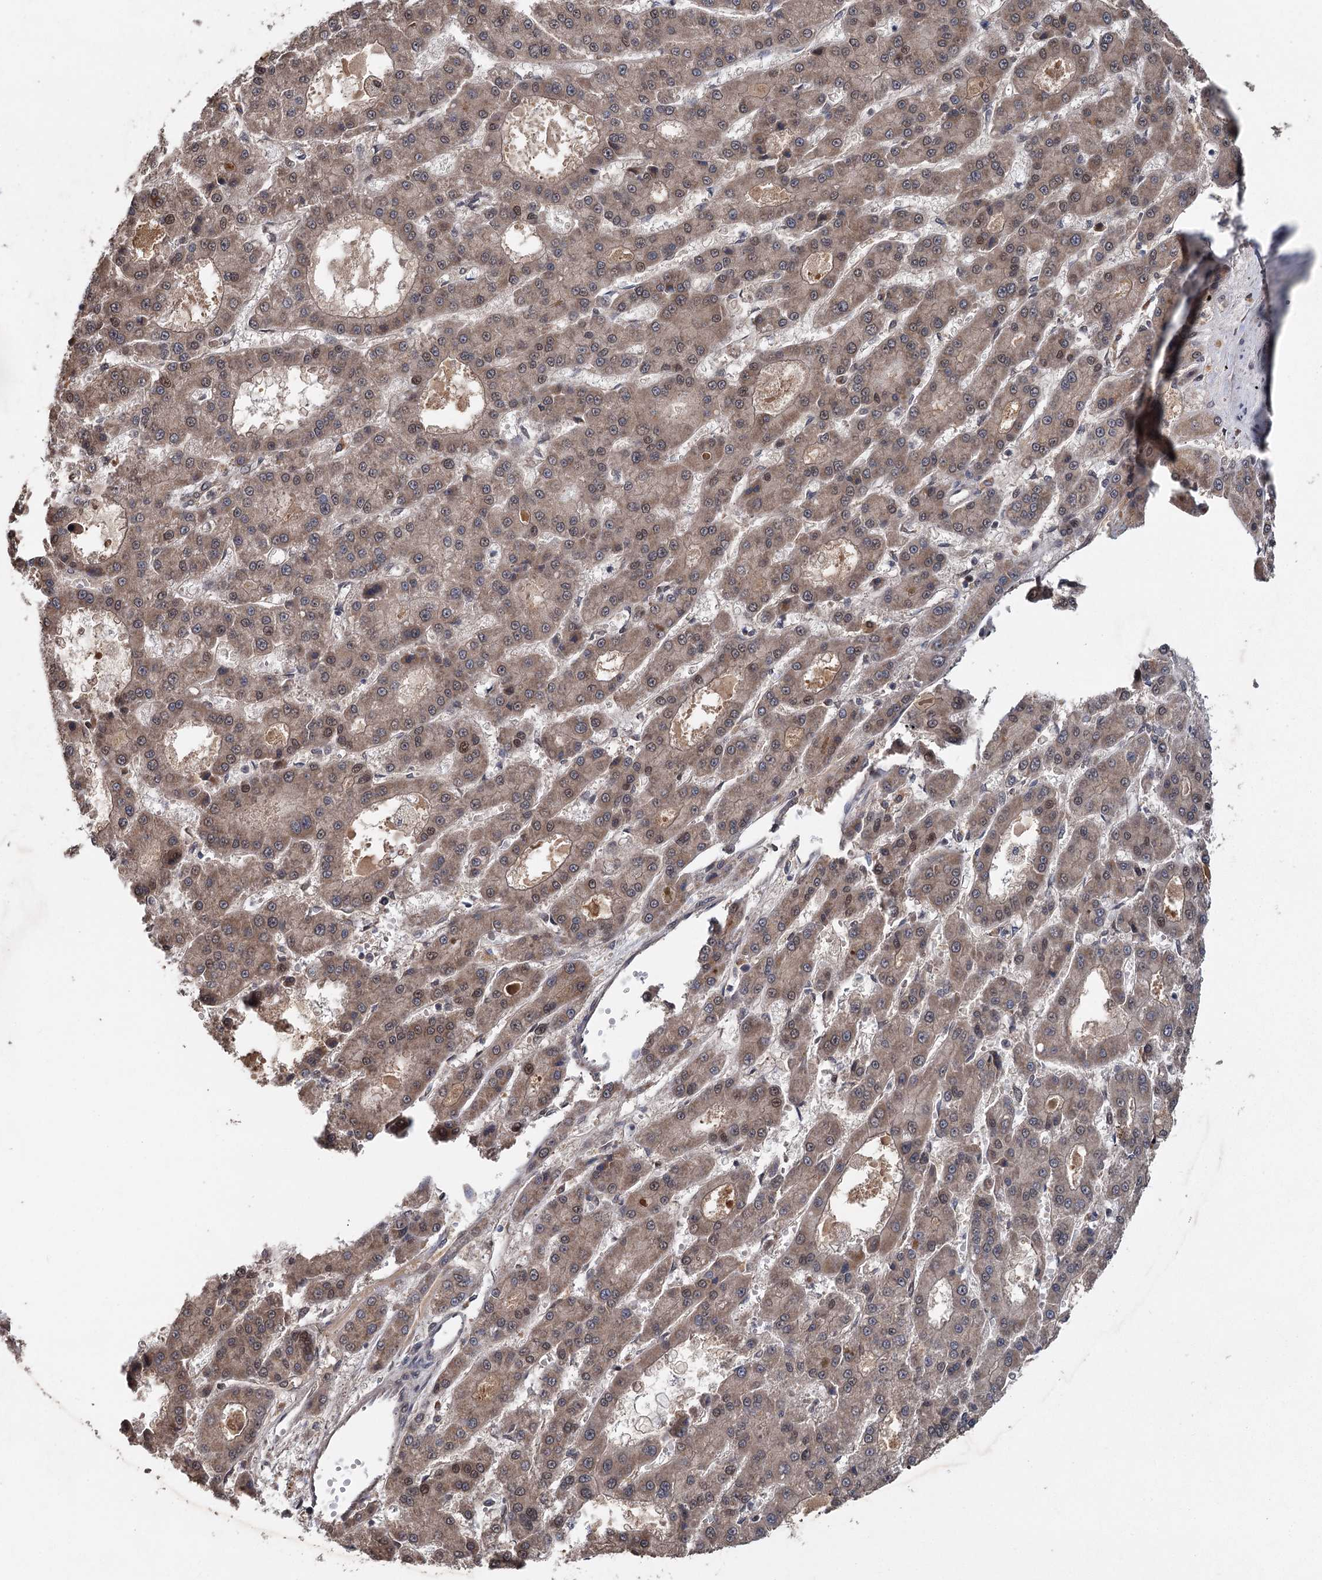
{"staining": {"intensity": "weak", "quantity": ">75%", "location": "cytoplasmic/membranous,nuclear"}, "tissue": "liver cancer", "cell_type": "Tumor cells", "image_type": "cancer", "snomed": [{"axis": "morphology", "description": "Carcinoma, Hepatocellular, NOS"}, {"axis": "topography", "description": "Liver"}], "caption": "A high-resolution micrograph shows IHC staining of liver hepatocellular carcinoma, which displays weak cytoplasmic/membranous and nuclear expression in about >75% of tumor cells.", "gene": "MYG1", "patient": {"sex": "male", "age": 70}}